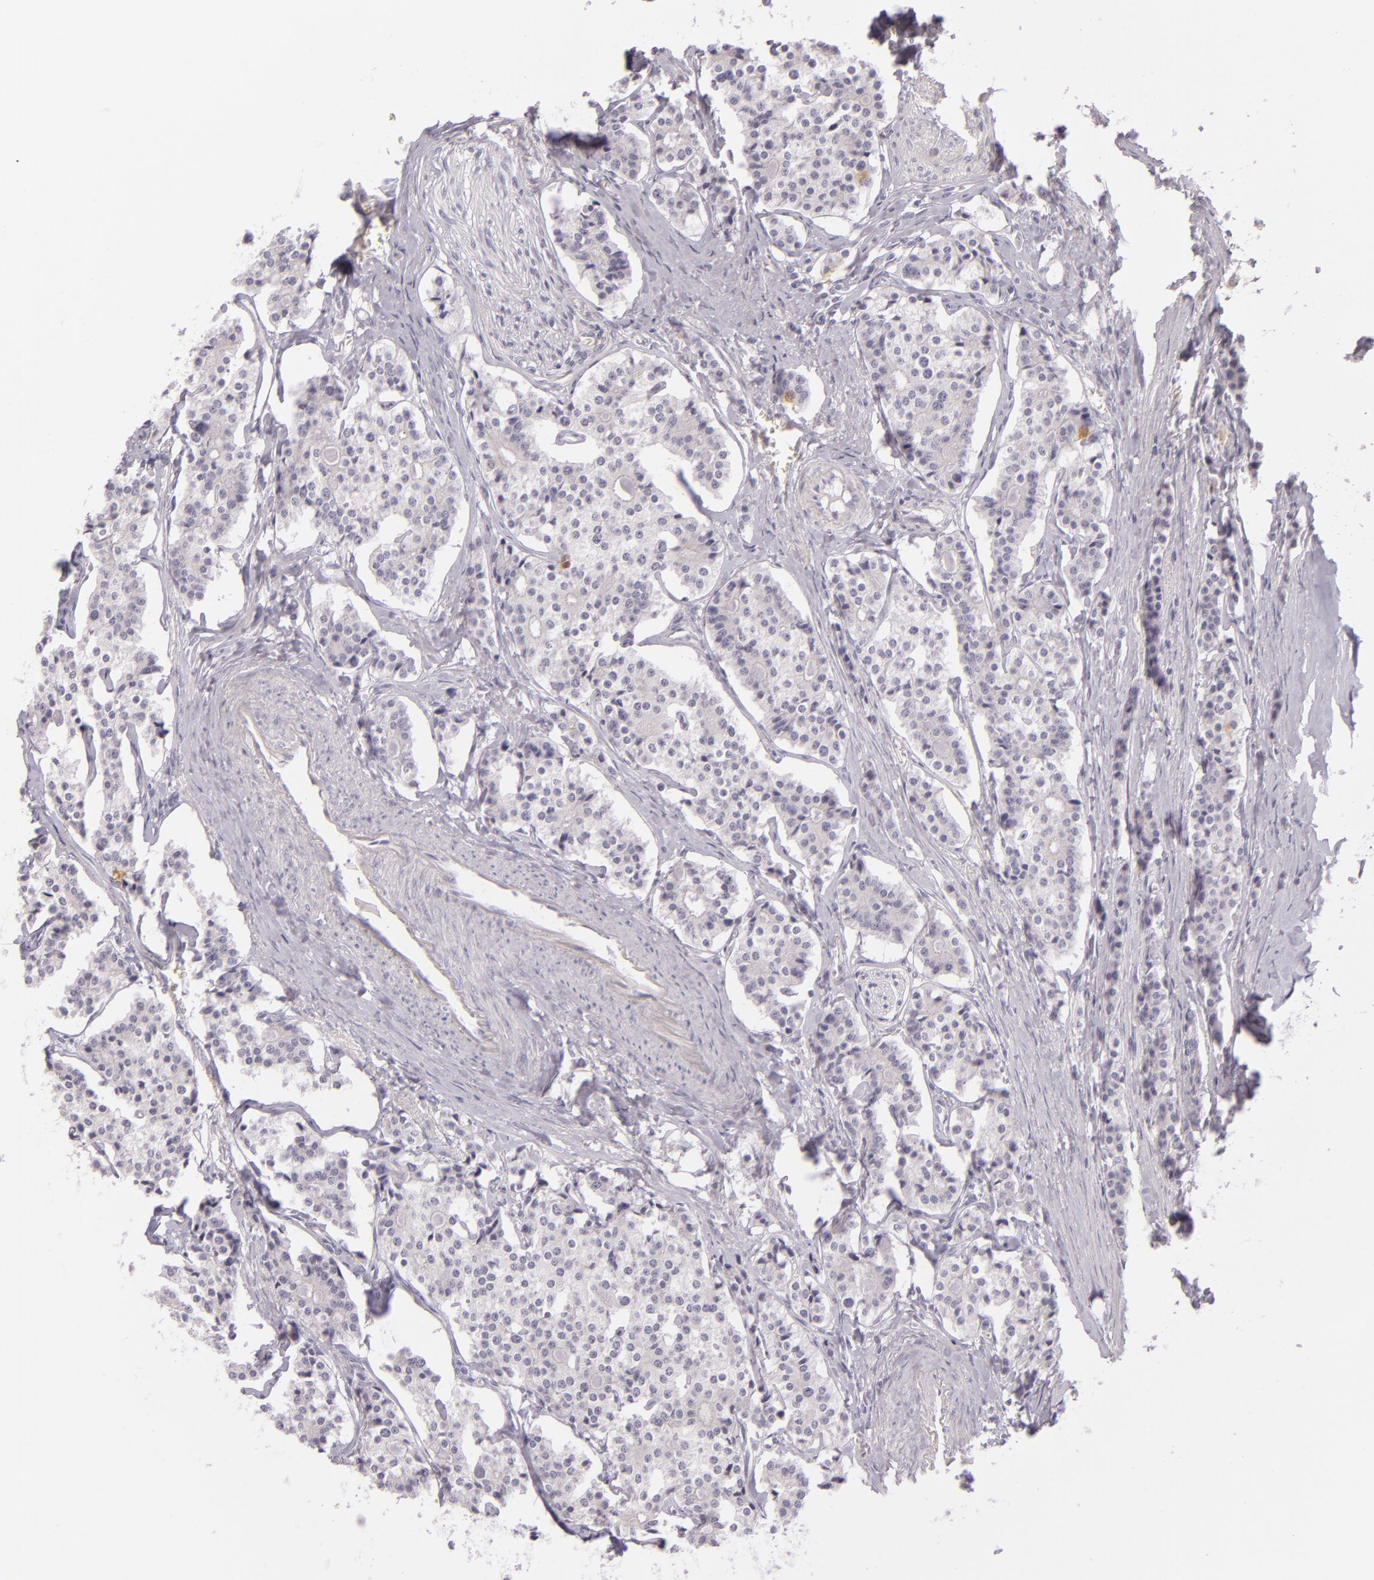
{"staining": {"intensity": "negative", "quantity": "none", "location": "none"}, "tissue": "carcinoid", "cell_type": "Tumor cells", "image_type": "cancer", "snomed": [{"axis": "morphology", "description": "Carcinoid, malignant, NOS"}, {"axis": "topography", "description": "Small intestine"}], "caption": "The immunohistochemistry (IHC) histopathology image has no significant positivity in tumor cells of malignant carcinoid tissue.", "gene": "CBS", "patient": {"sex": "male", "age": 63}}